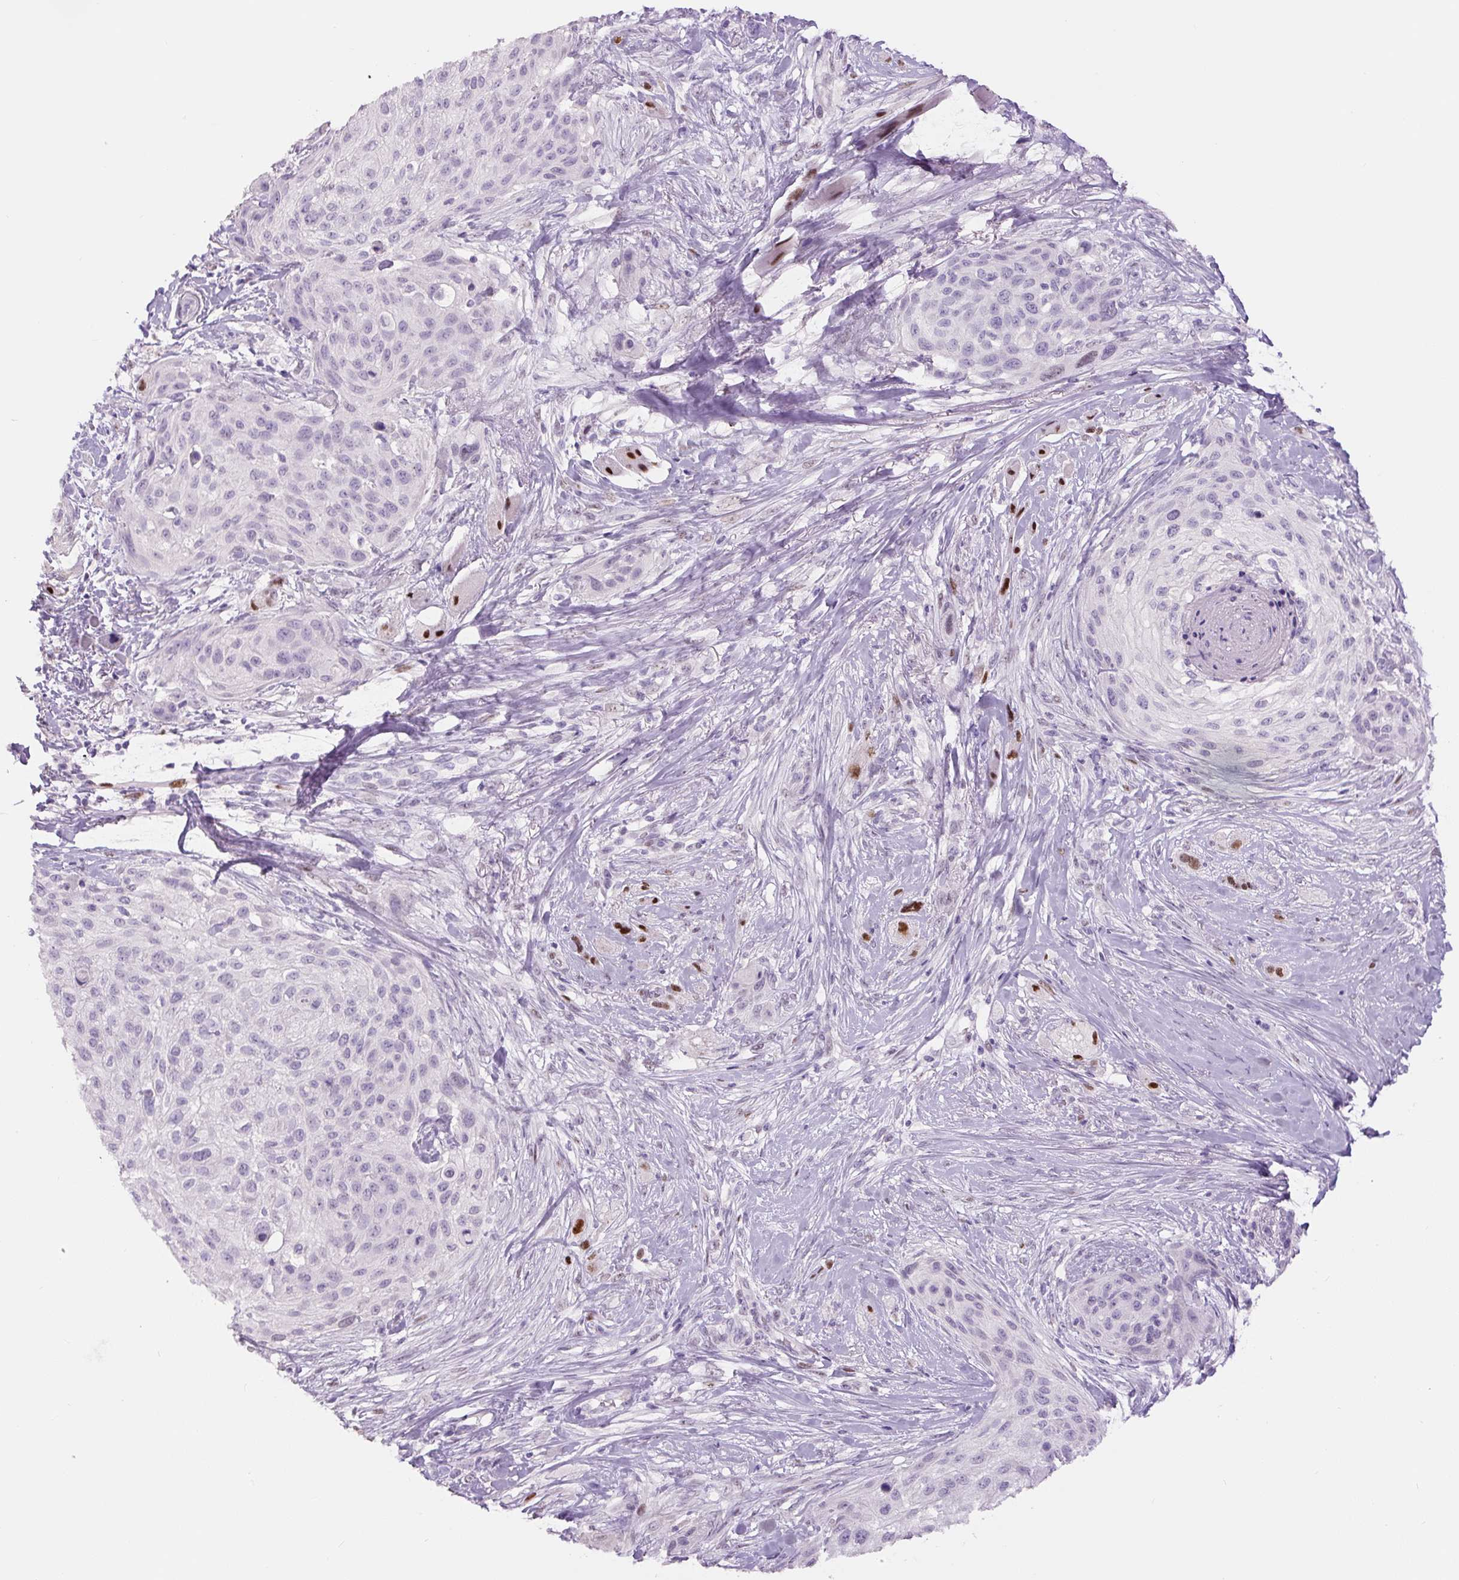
{"staining": {"intensity": "negative", "quantity": "none", "location": "none"}, "tissue": "skin cancer", "cell_type": "Tumor cells", "image_type": "cancer", "snomed": [{"axis": "morphology", "description": "Squamous cell carcinoma, NOS"}, {"axis": "topography", "description": "Skin"}], "caption": "Skin cancer (squamous cell carcinoma) was stained to show a protein in brown. There is no significant positivity in tumor cells.", "gene": "SIX1", "patient": {"sex": "female", "age": 87}}